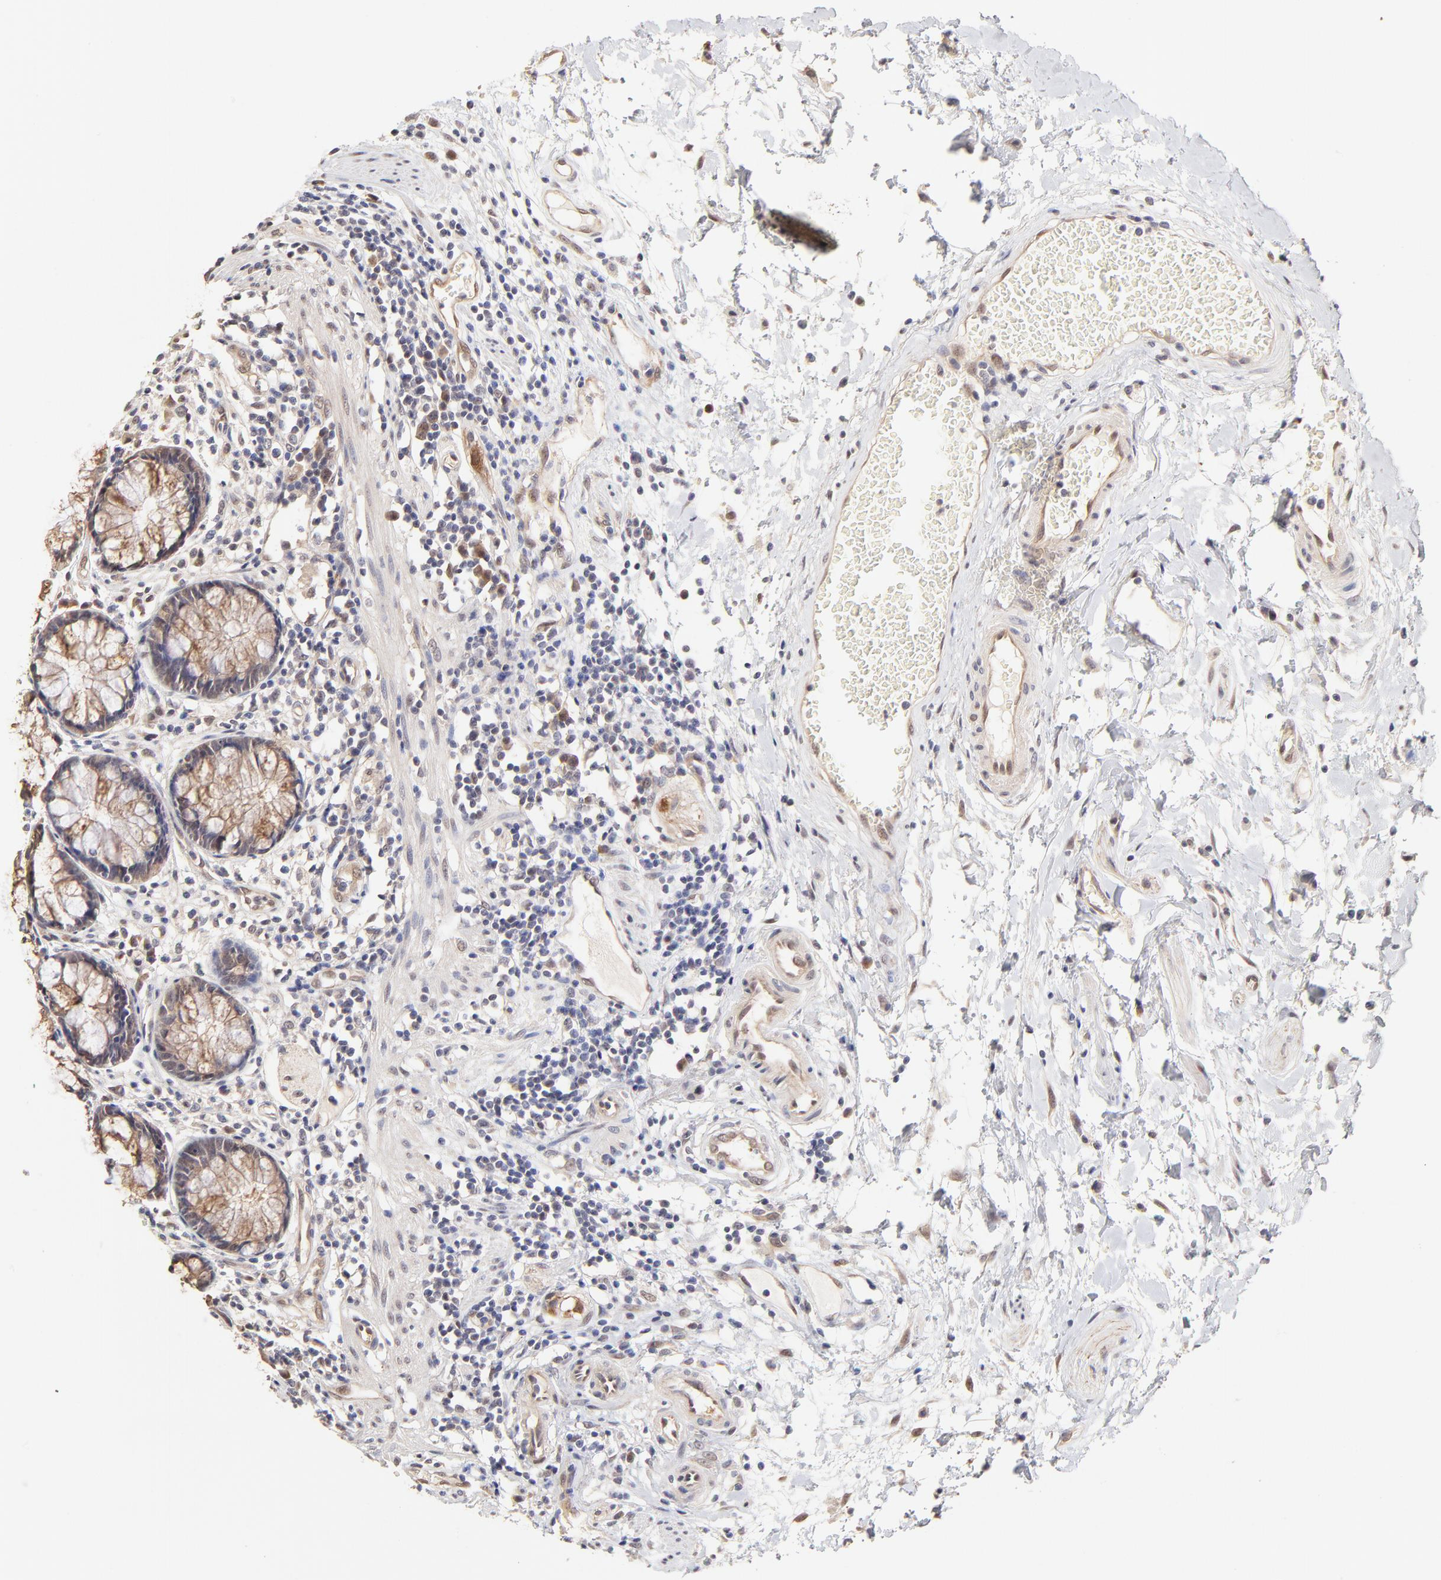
{"staining": {"intensity": "moderate", "quantity": ">75%", "location": "cytoplasmic/membranous"}, "tissue": "rectum", "cell_type": "Glandular cells", "image_type": "normal", "snomed": [{"axis": "morphology", "description": "Normal tissue, NOS"}, {"axis": "topography", "description": "Rectum"}], "caption": "An immunohistochemistry micrograph of unremarkable tissue is shown. Protein staining in brown highlights moderate cytoplasmic/membranous positivity in rectum within glandular cells. (DAB IHC with brightfield microscopy, high magnification).", "gene": "ZNF10", "patient": {"sex": "female", "age": 66}}